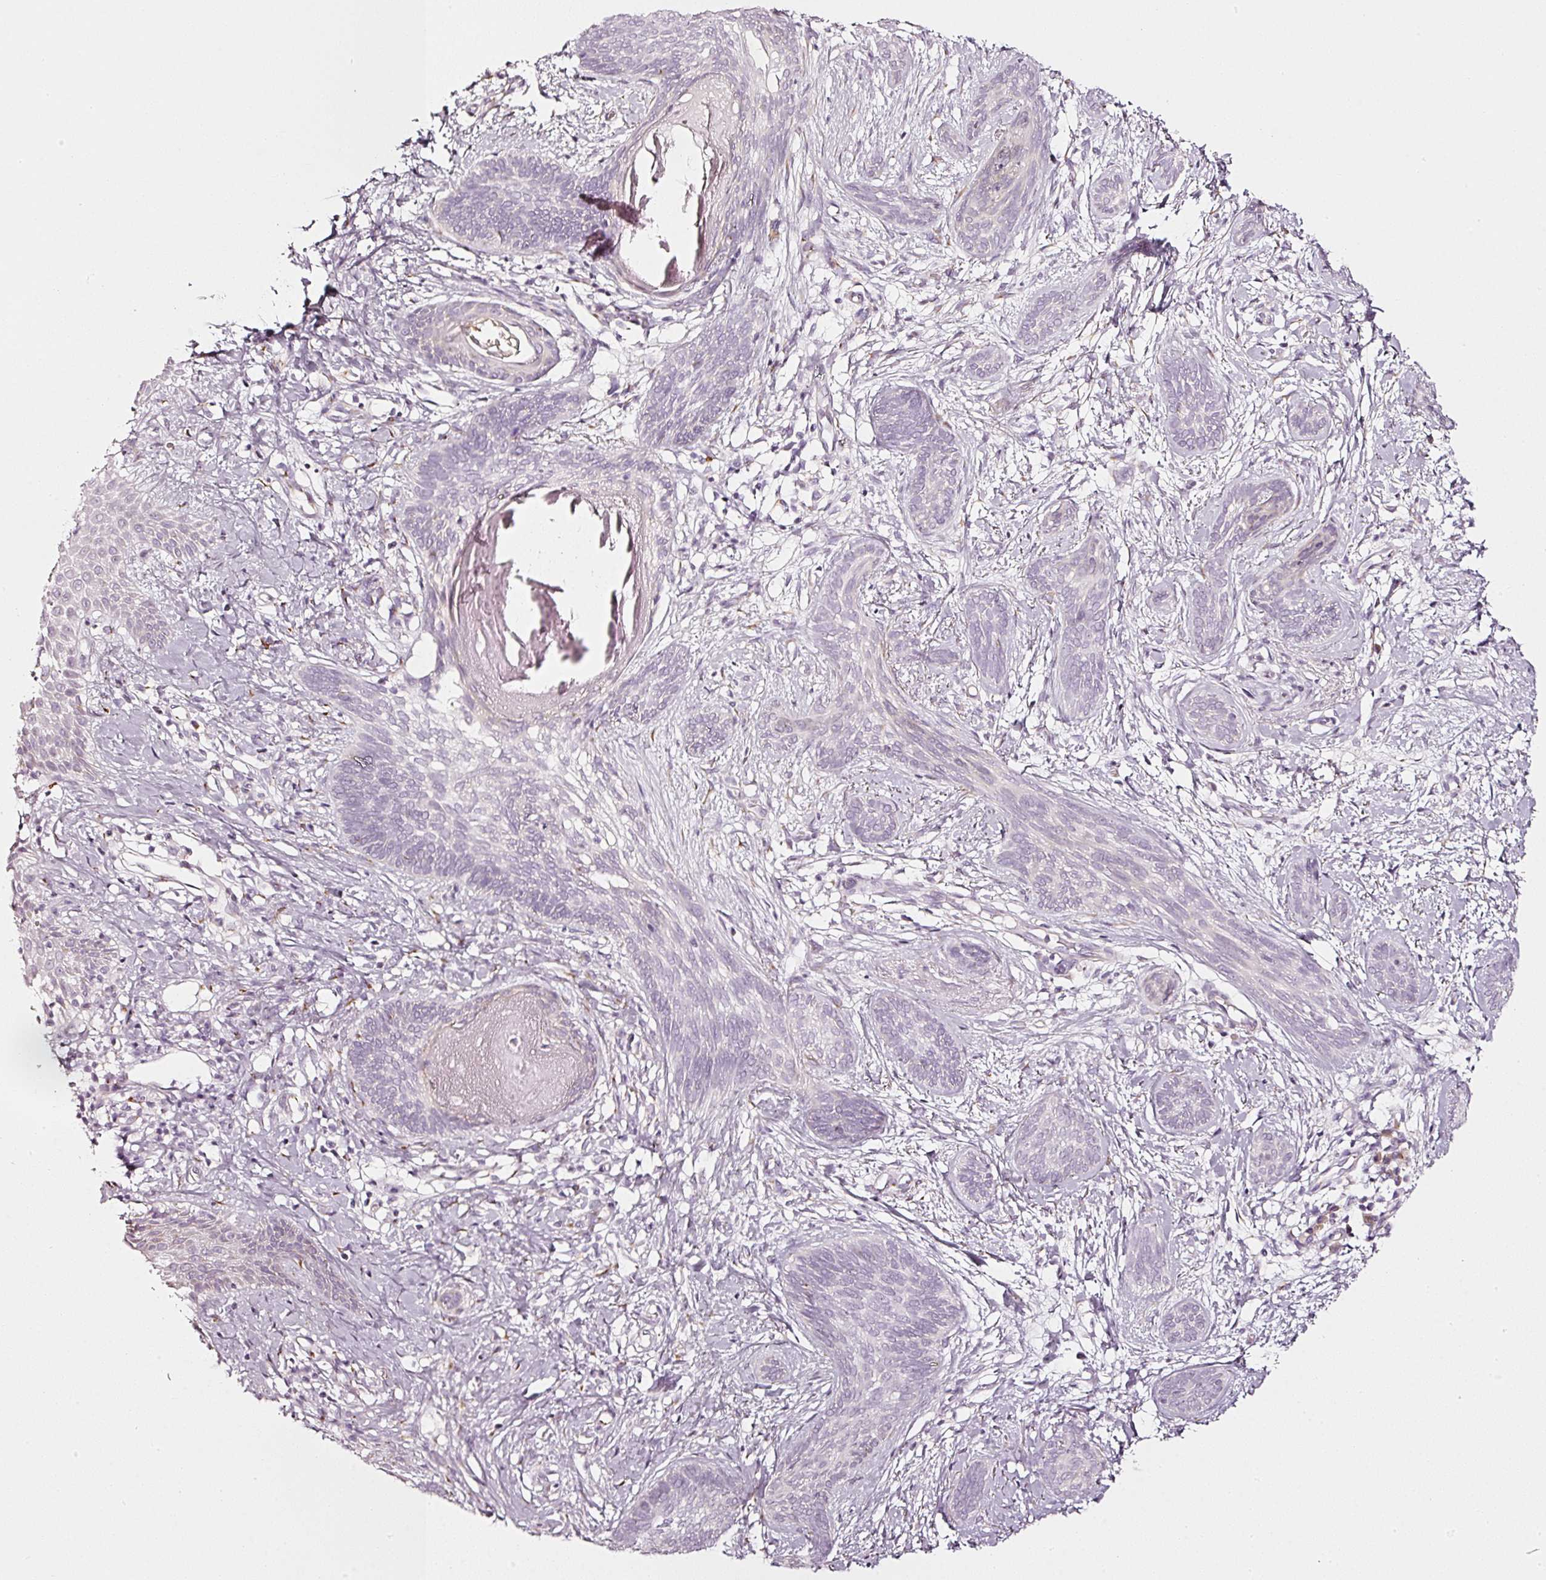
{"staining": {"intensity": "negative", "quantity": "none", "location": "none"}, "tissue": "skin cancer", "cell_type": "Tumor cells", "image_type": "cancer", "snomed": [{"axis": "morphology", "description": "Basal cell carcinoma"}, {"axis": "topography", "description": "Skin"}], "caption": "This is an IHC micrograph of human skin cancer (basal cell carcinoma). There is no expression in tumor cells.", "gene": "SDF4", "patient": {"sex": "female", "age": 81}}